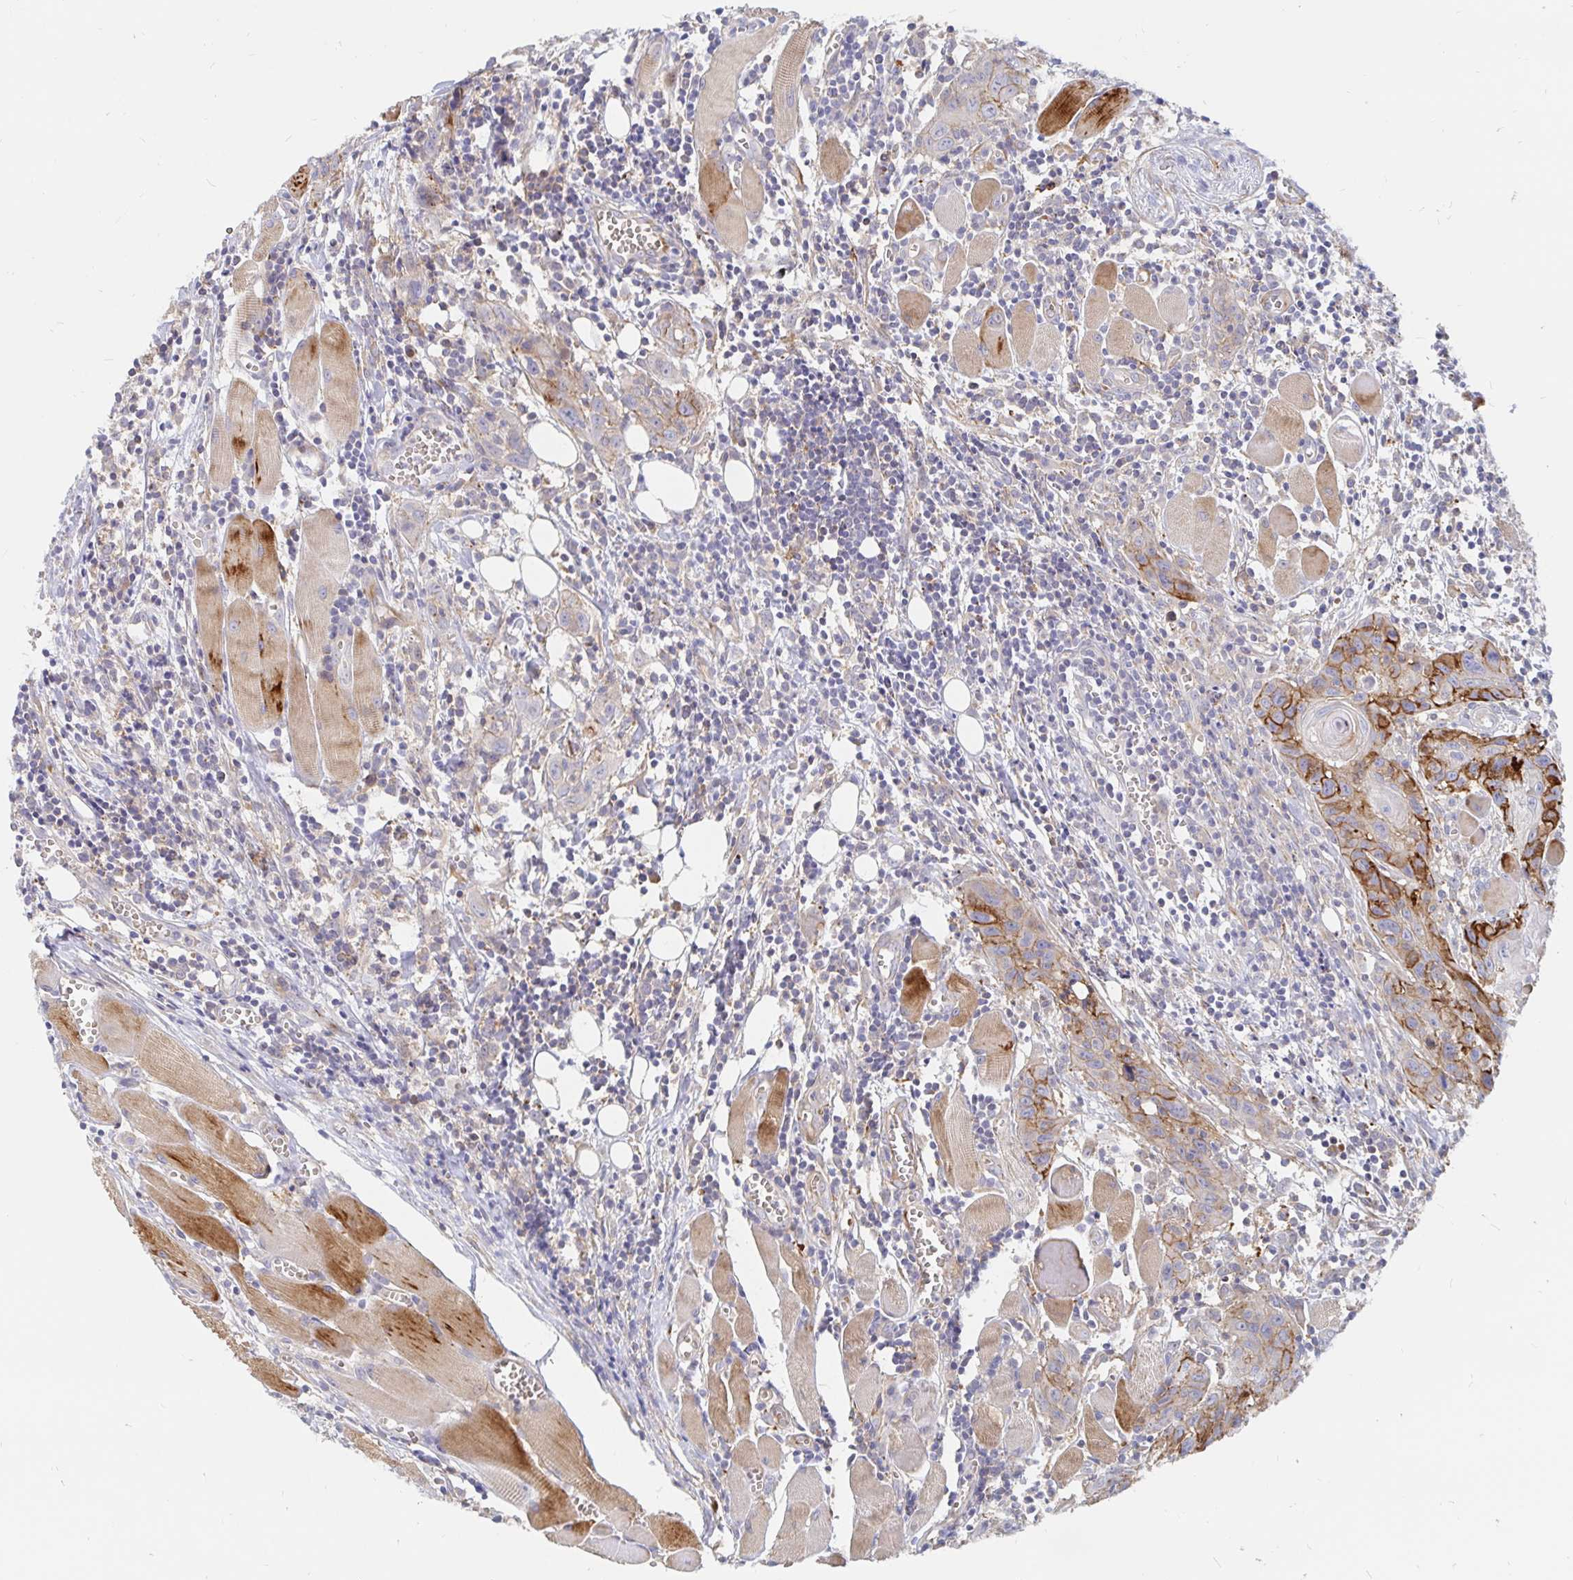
{"staining": {"intensity": "strong", "quantity": "<25%", "location": "cytoplasmic/membranous"}, "tissue": "head and neck cancer", "cell_type": "Tumor cells", "image_type": "cancer", "snomed": [{"axis": "morphology", "description": "Squamous cell carcinoma, NOS"}, {"axis": "topography", "description": "Oral tissue"}, {"axis": "topography", "description": "Head-Neck"}], "caption": "This image shows IHC staining of squamous cell carcinoma (head and neck), with medium strong cytoplasmic/membranous staining in approximately <25% of tumor cells.", "gene": "KCTD19", "patient": {"sex": "male", "age": 58}}